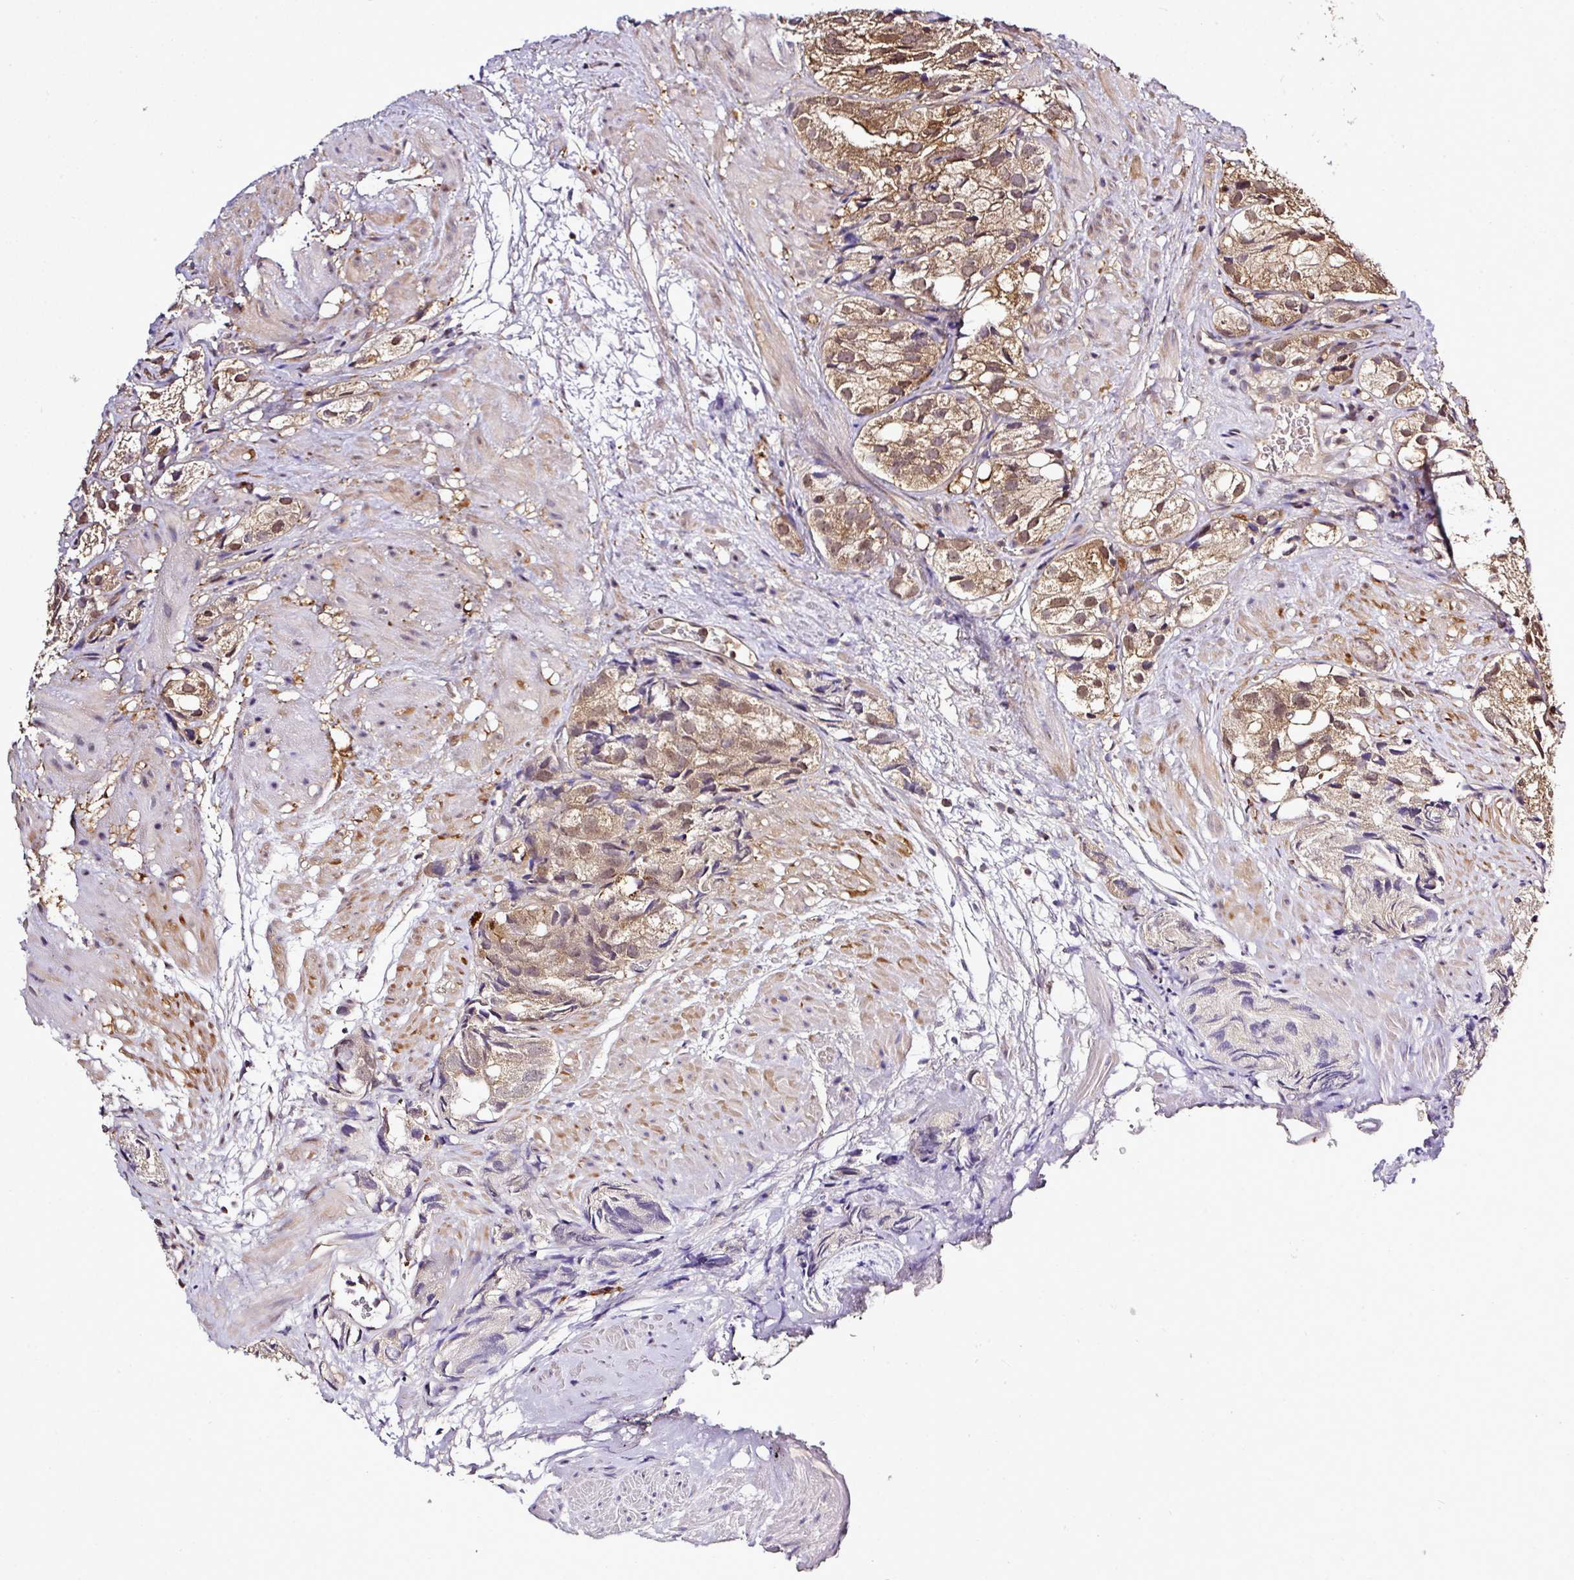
{"staining": {"intensity": "moderate", "quantity": ">75%", "location": "cytoplasmic/membranous"}, "tissue": "prostate cancer", "cell_type": "Tumor cells", "image_type": "cancer", "snomed": [{"axis": "morphology", "description": "Adenocarcinoma, High grade"}, {"axis": "topography", "description": "Prostate"}], "caption": "Prostate cancer stained for a protein (brown) exhibits moderate cytoplasmic/membranous positive positivity in about >75% of tumor cells.", "gene": "TMEM107", "patient": {"sex": "male", "age": 82}}